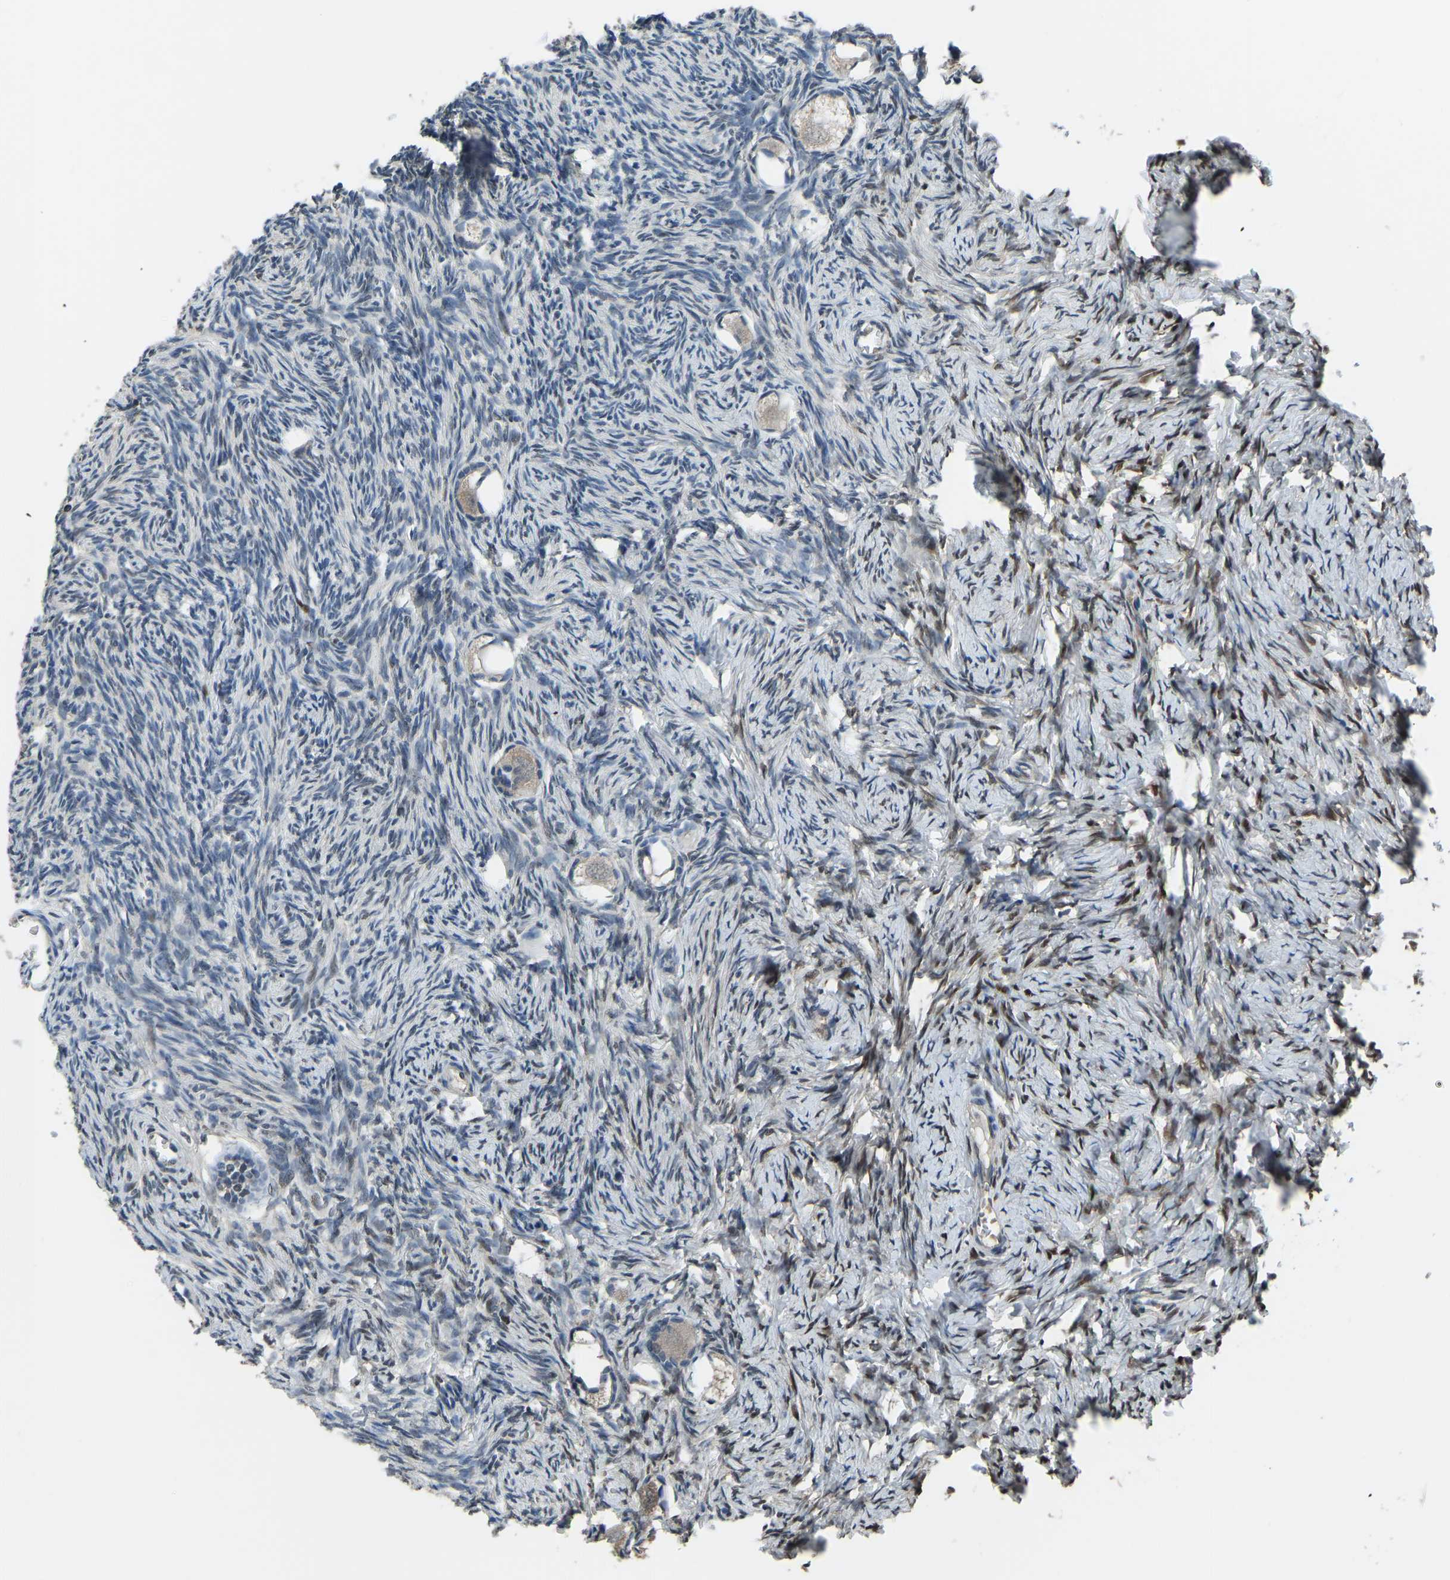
{"staining": {"intensity": "weak", "quantity": ">75%", "location": "cytoplasmic/membranous"}, "tissue": "ovary", "cell_type": "Follicle cells", "image_type": "normal", "snomed": [{"axis": "morphology", "description": "Normal tissue, NOS"}, {"axis": "topography", "description": "Ovary"}], "caption": "Ovary stained with immunohistochemistry shows weak cytoplasmic/membranous positivity in about >75% of follicle cells.", "gene": "FOS", "patient": {"sex": "female", "age": 27}}